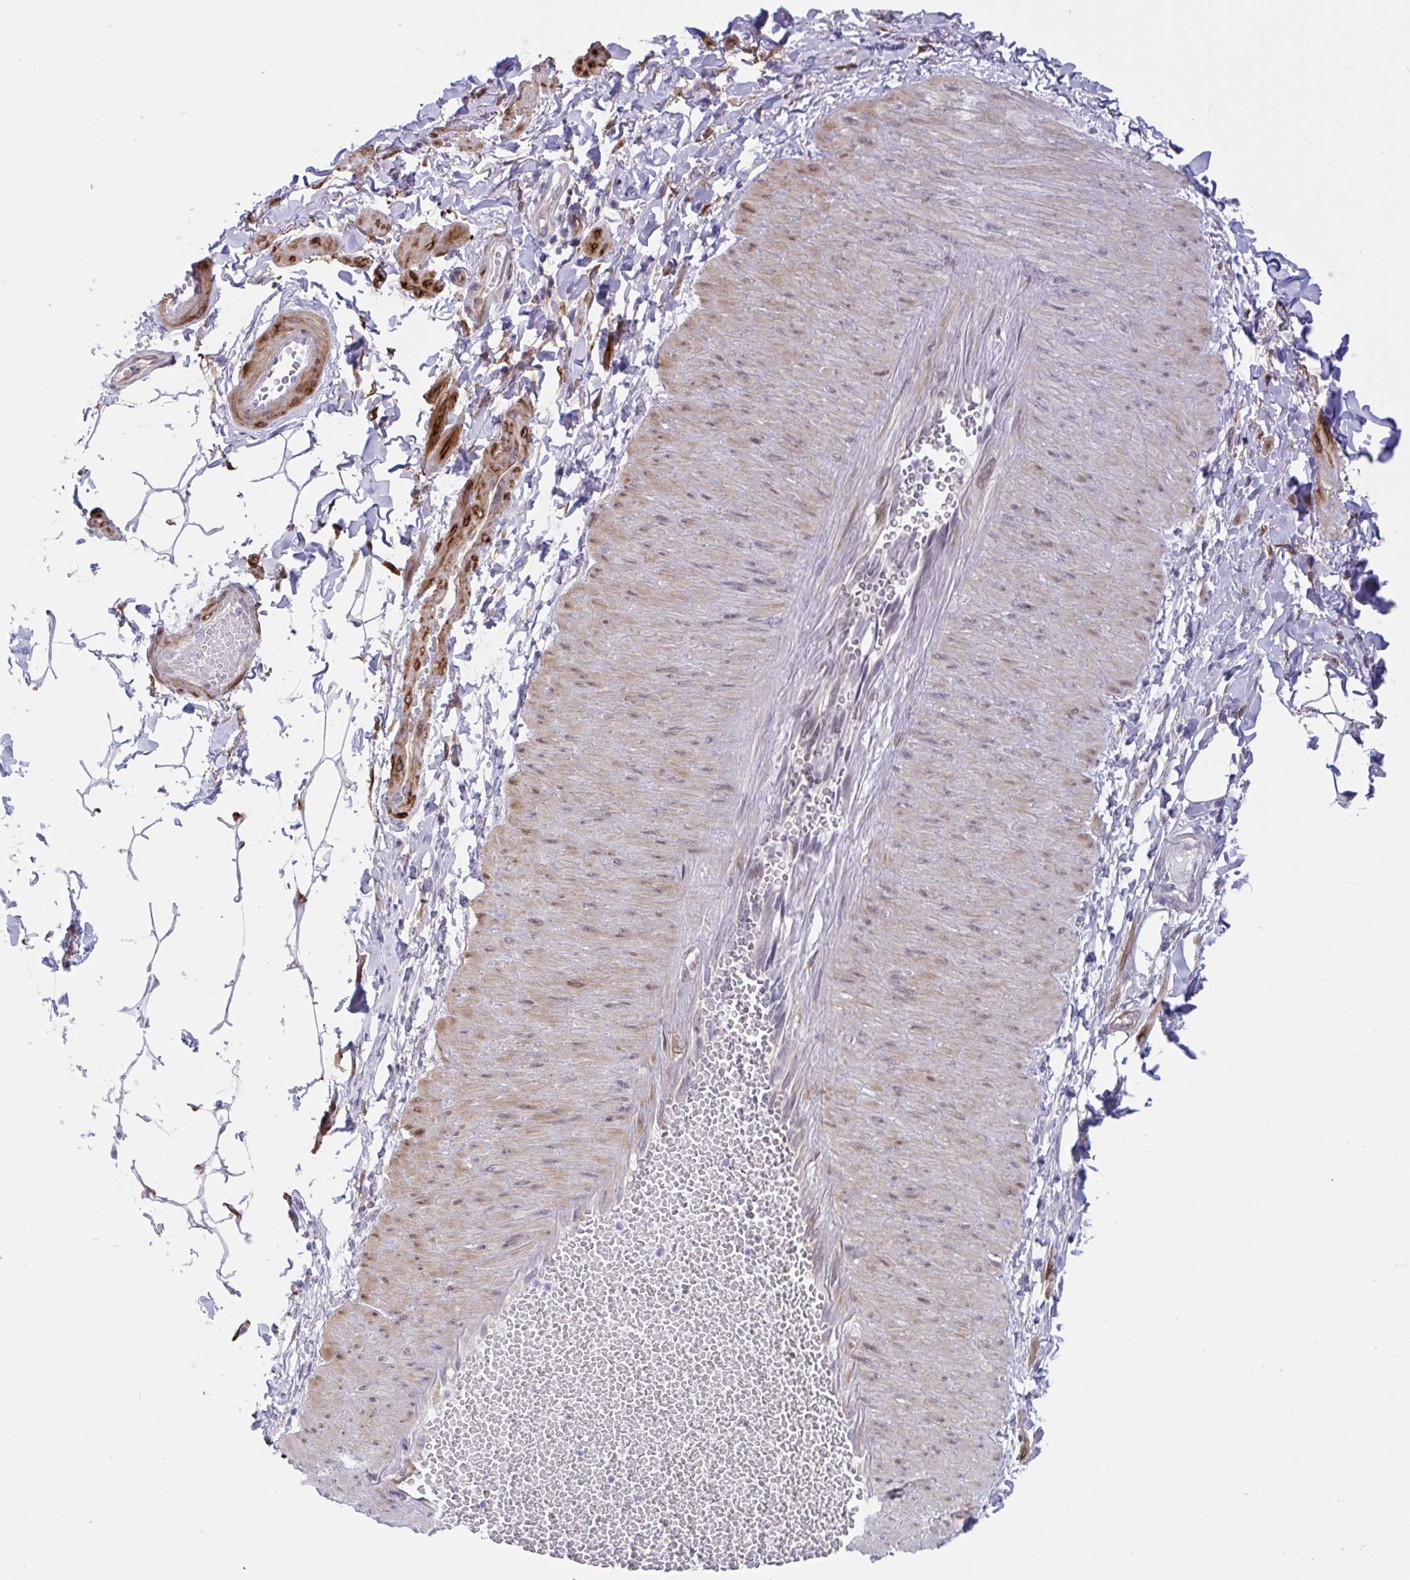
{"staining": {"intensity": "negative", "quantity": "none", "location": "none"}, "tissue": "adipose tissue", "cell_type": "Adipocytes", "image_type": "normal", "snomed": [{"axis": "morphology", "description": "Normal tissue, NOS"}, {"axis": "topography", "description": "Epididymis"}, {"axis": "topography", "description": "Peripheral nerve tissue"}], "caption": "The immunohistochemistry (IHC) photomicrograph has no significant positivity in adipocytes of adipose tissue.", "gene": "EML1", "patient": {"sex": "male", "age": 32}}